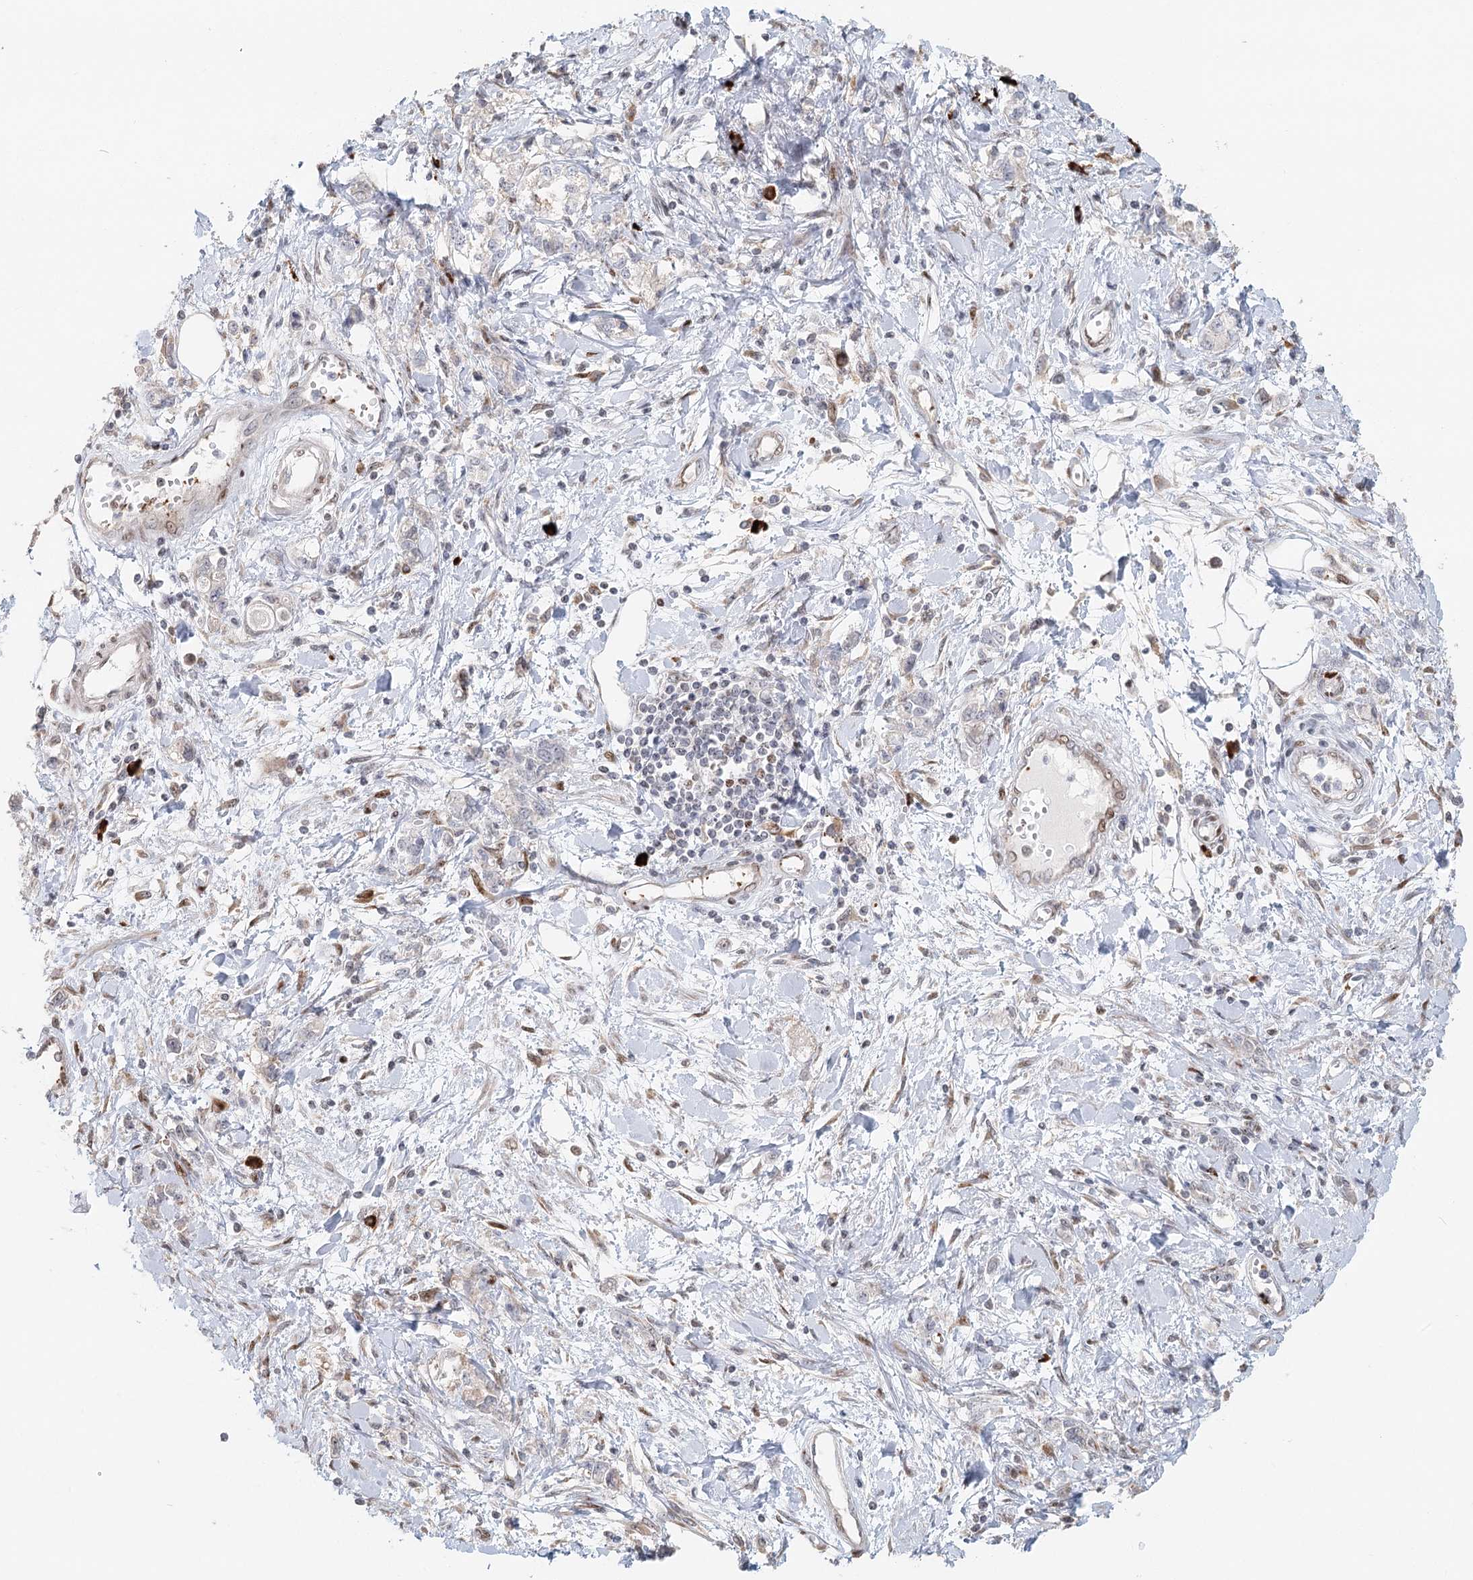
{"staining": {"intensity": "negative", "quantity": "none", "location": "none"}, "tissue": "stomach cancer", "cell_type": "Tumor cells", "image_type": "cancer", "snomed": [{"axis": "morphology", "description": "Adenocarcinoma, NOS"}, {"axis": "topography", "description": "Stomach"}], "caption": "An immunohistochemistry image of stomach cancer (adenocarcinoma) is shown. There is no staining in tumor cells of stomach cancer (adenocarcinoma).", "gene": "BNIP5", "patient": {"sex": "female", "age": 76}}